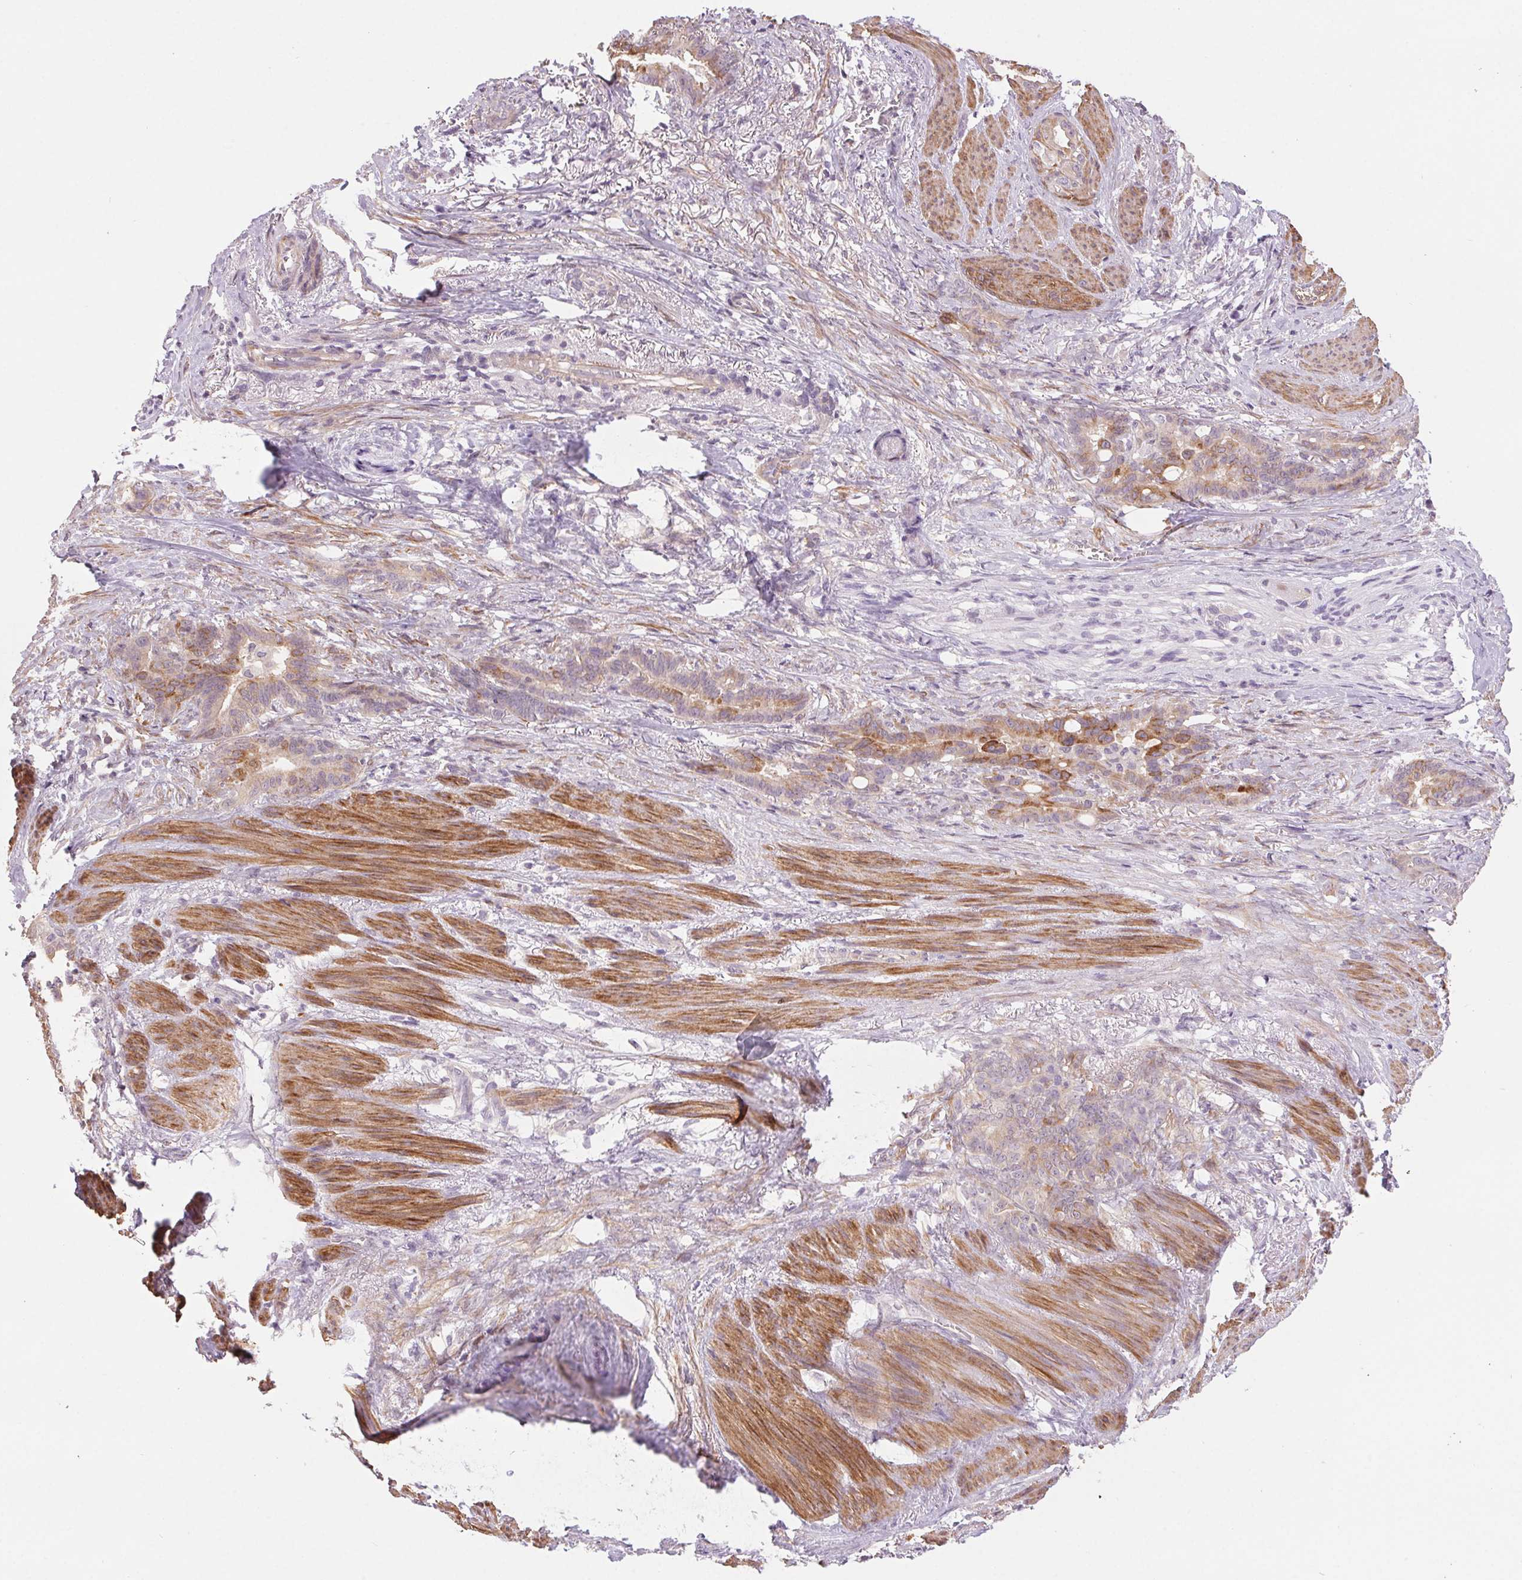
{"staining": {"intensity": "moderate", "quantity": "25%-75%", "location": "cytoplasmic/membranous"}, "tissue": "stomach cancer", "cell_type": "Tumor cells", "image_type": "cancer", "snomed": [{"axis": "morphology", "description": "Normal tissue, NOS"}, {"axis": "morphology", "description": "Adenocarcinoma, NOS"}, {"axis": "topography", "description": "Esophagus"}, {"axis": "topography", "description": "Stomach, upper"}], "caption": "IHC of stomach cancer demonstrates medium levels of moderate cytoplasmic/membranous expression in about 25%-75% of tumor cells.", "gene": "HHLA2", "patient": {"sex": "male", "age": 62}}